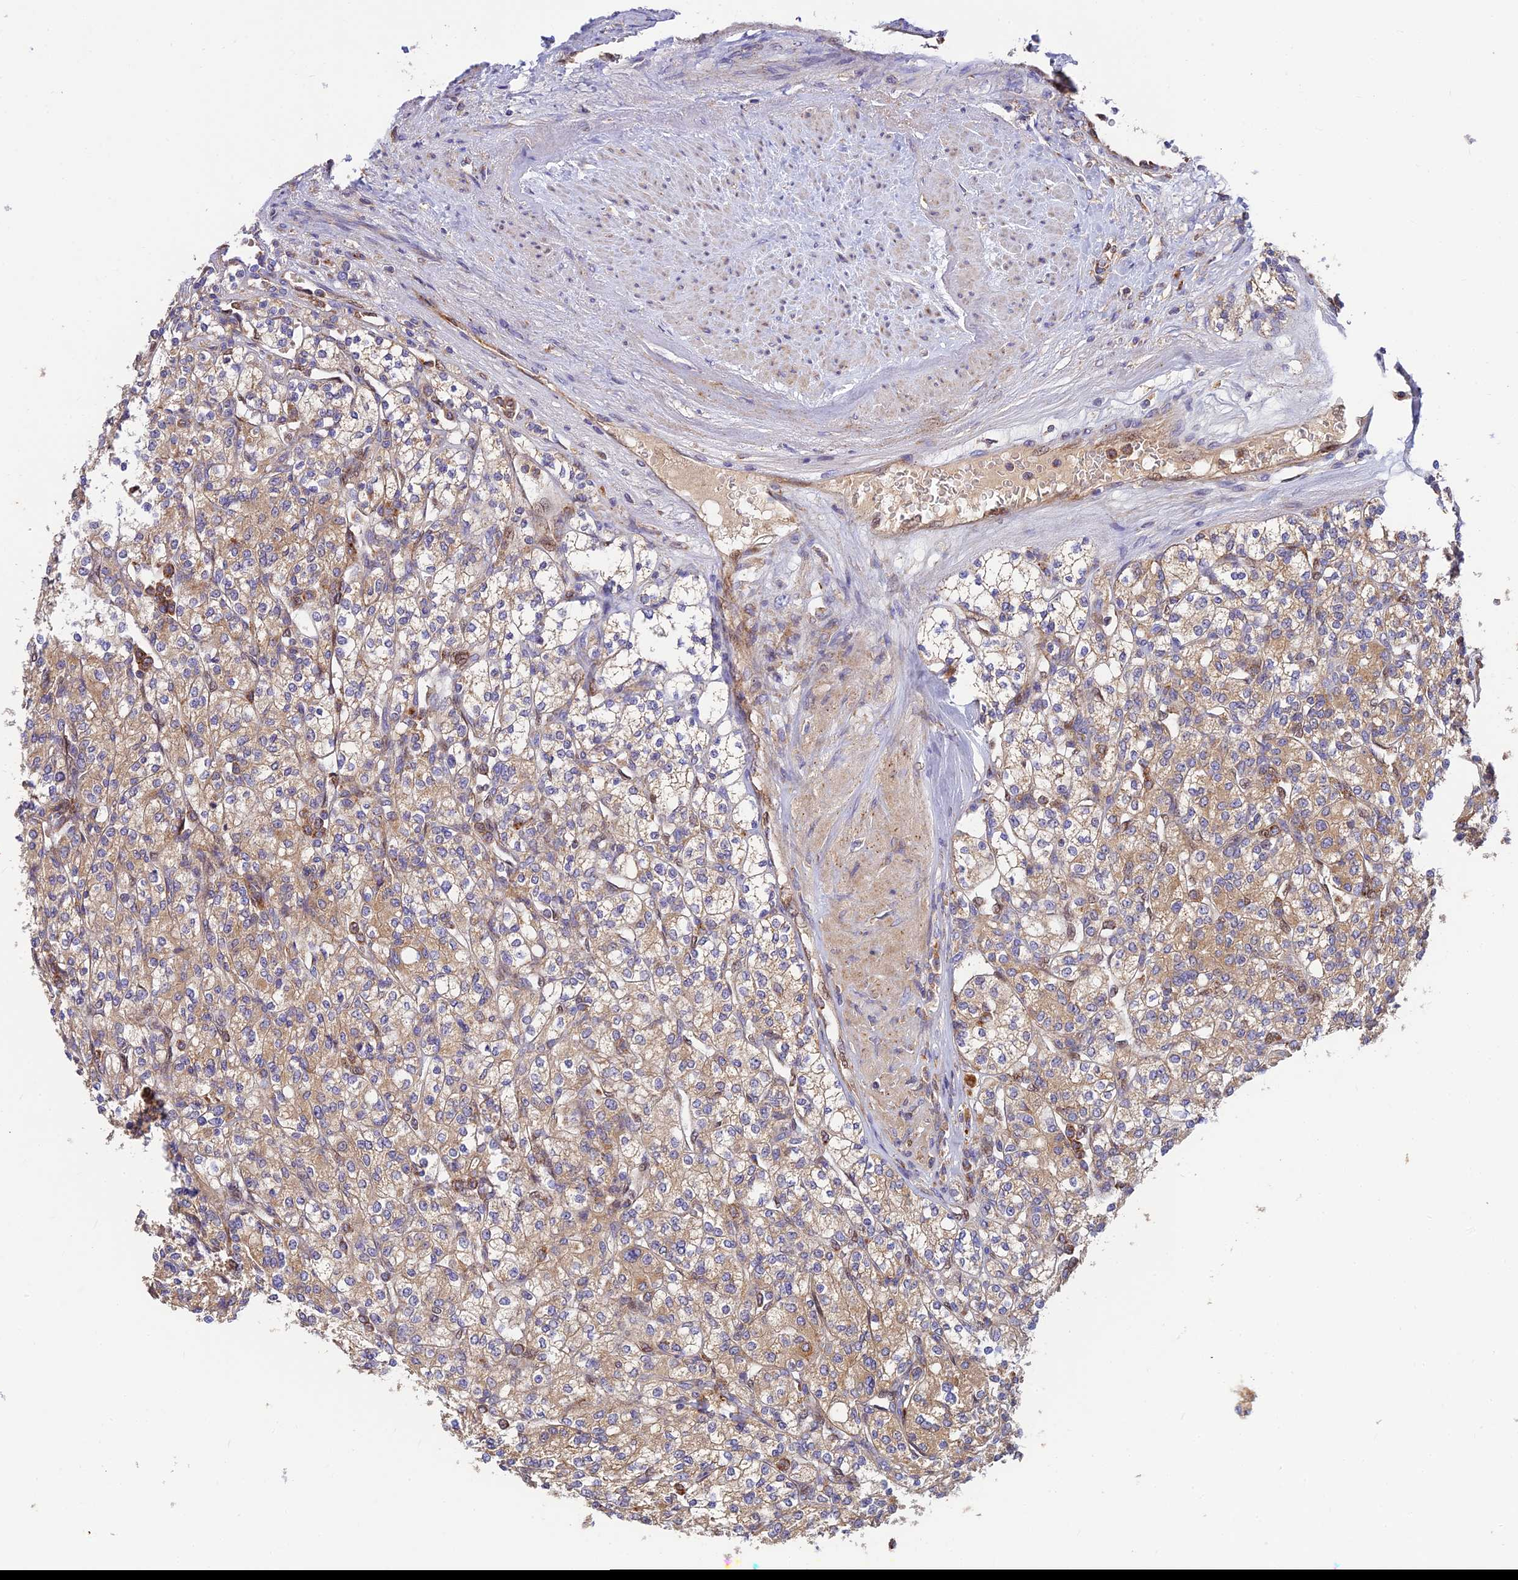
{"staining": {"intensity": "moderate", "quantity": ">75%", "location": "cytoplasmic/membranous"}, "tissue": "renal cancer", "cell_type": "Tumor cells", "image_type": "cancer", "snomed": [{"axis": "morphology", "description": "Adenocarcinoma, NOS"}, {"axis": "topography", "description": "Kidney"}], "caption": "A brown stain highlights moderate cytoplasmic/membranous staining of a protein in human renal cancer (adenocarcinoma) tumor cells. (brown staining indicates protein expression, while blue staining denotes nuclei).", "gene": "PODNL1", "patient": {"sex": "male", "age": 77}}